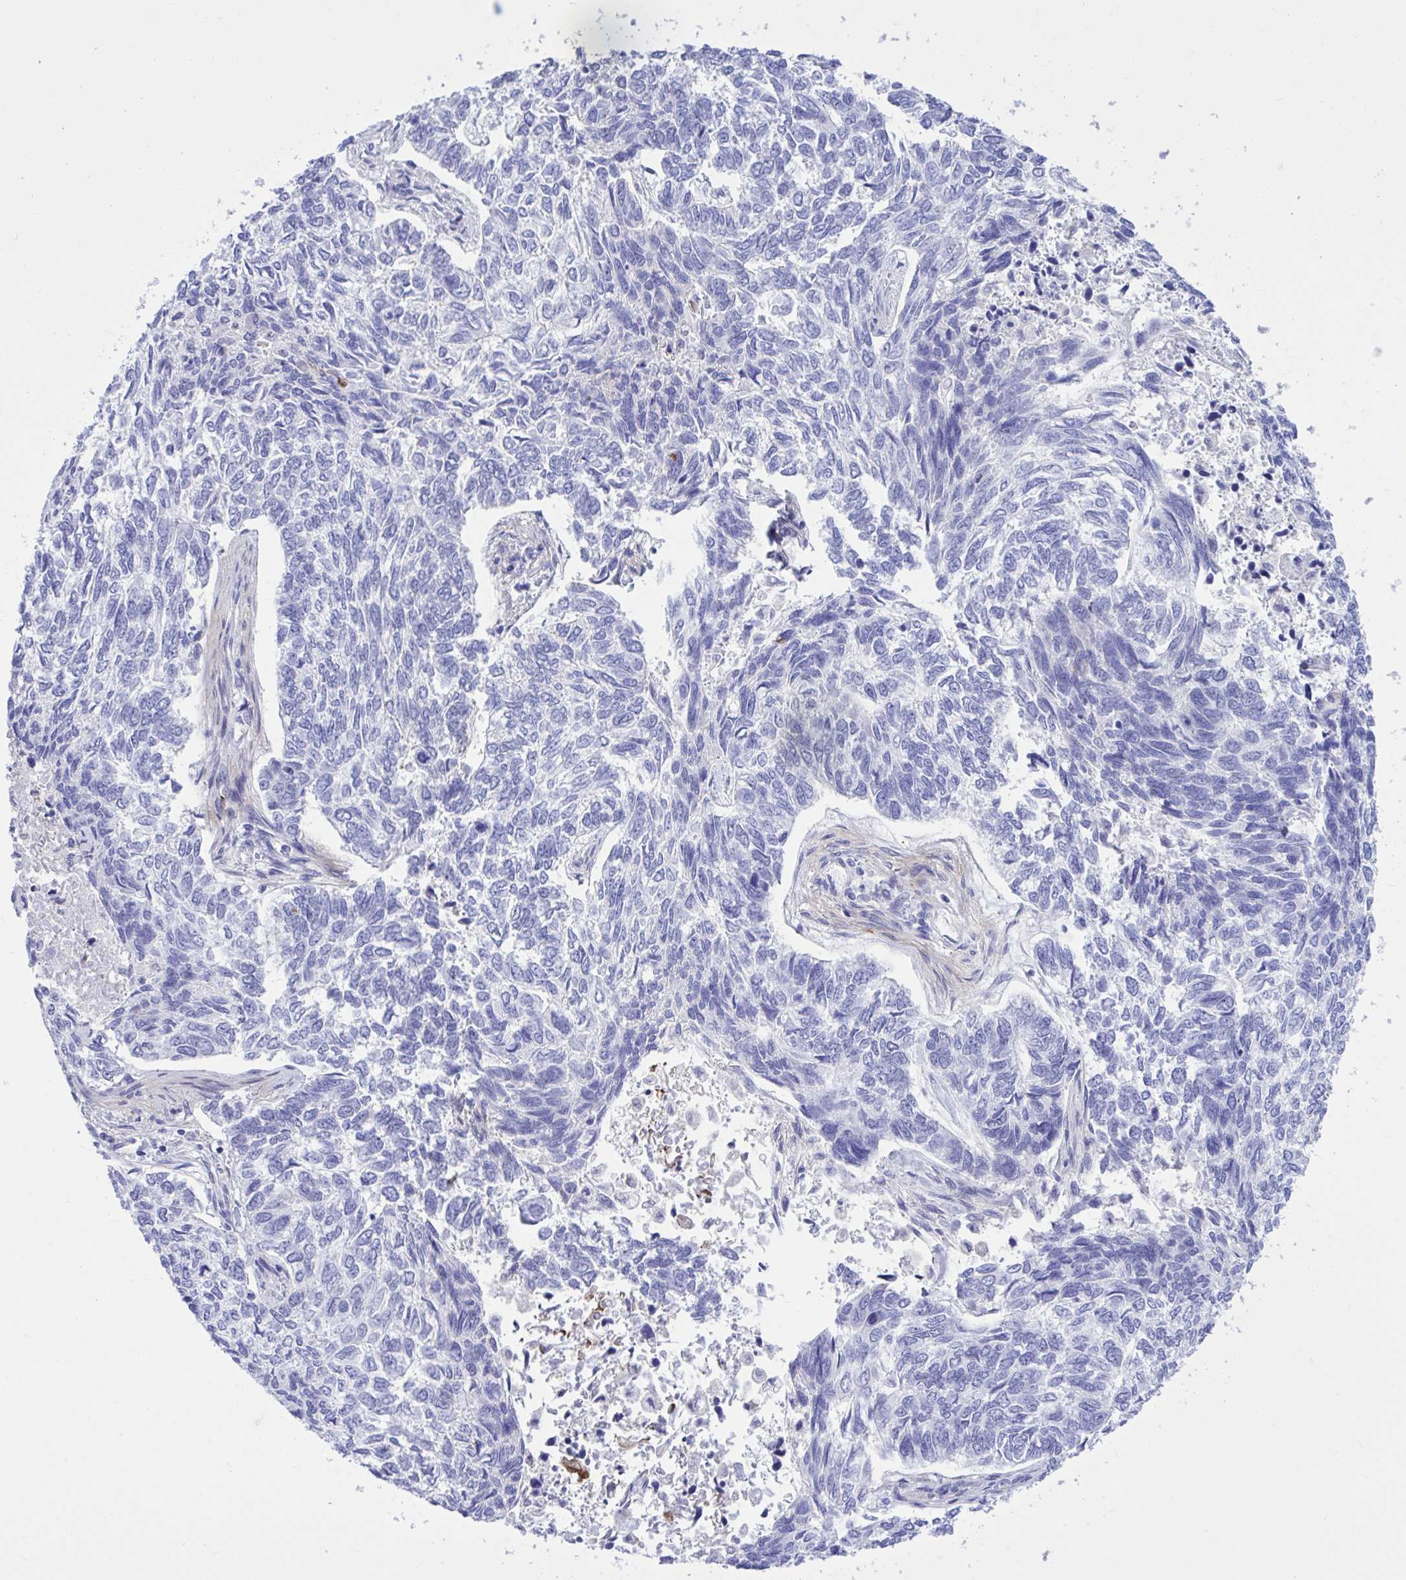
{"staining": {"intensity": "negative", "quantity": "none", "location": "none"}, "tissue": "skin cancer", "cell_type": "Tumor cells", "image_type": "cancer", "snomed": [{"axis": "morphology", "description": "Basal cell carcinoma"}, {"axis": "topography", "description": "Skin"}], "caption": "This image is of skin cancer (basal cell carcinoma) stained with immunohistochemistry to label a protein in brown with the nuclei are counter-stained blue. There is no positivity in tumor cells.", "gene": "BEX5", "patient": {"sex": "female", "age": 65}}